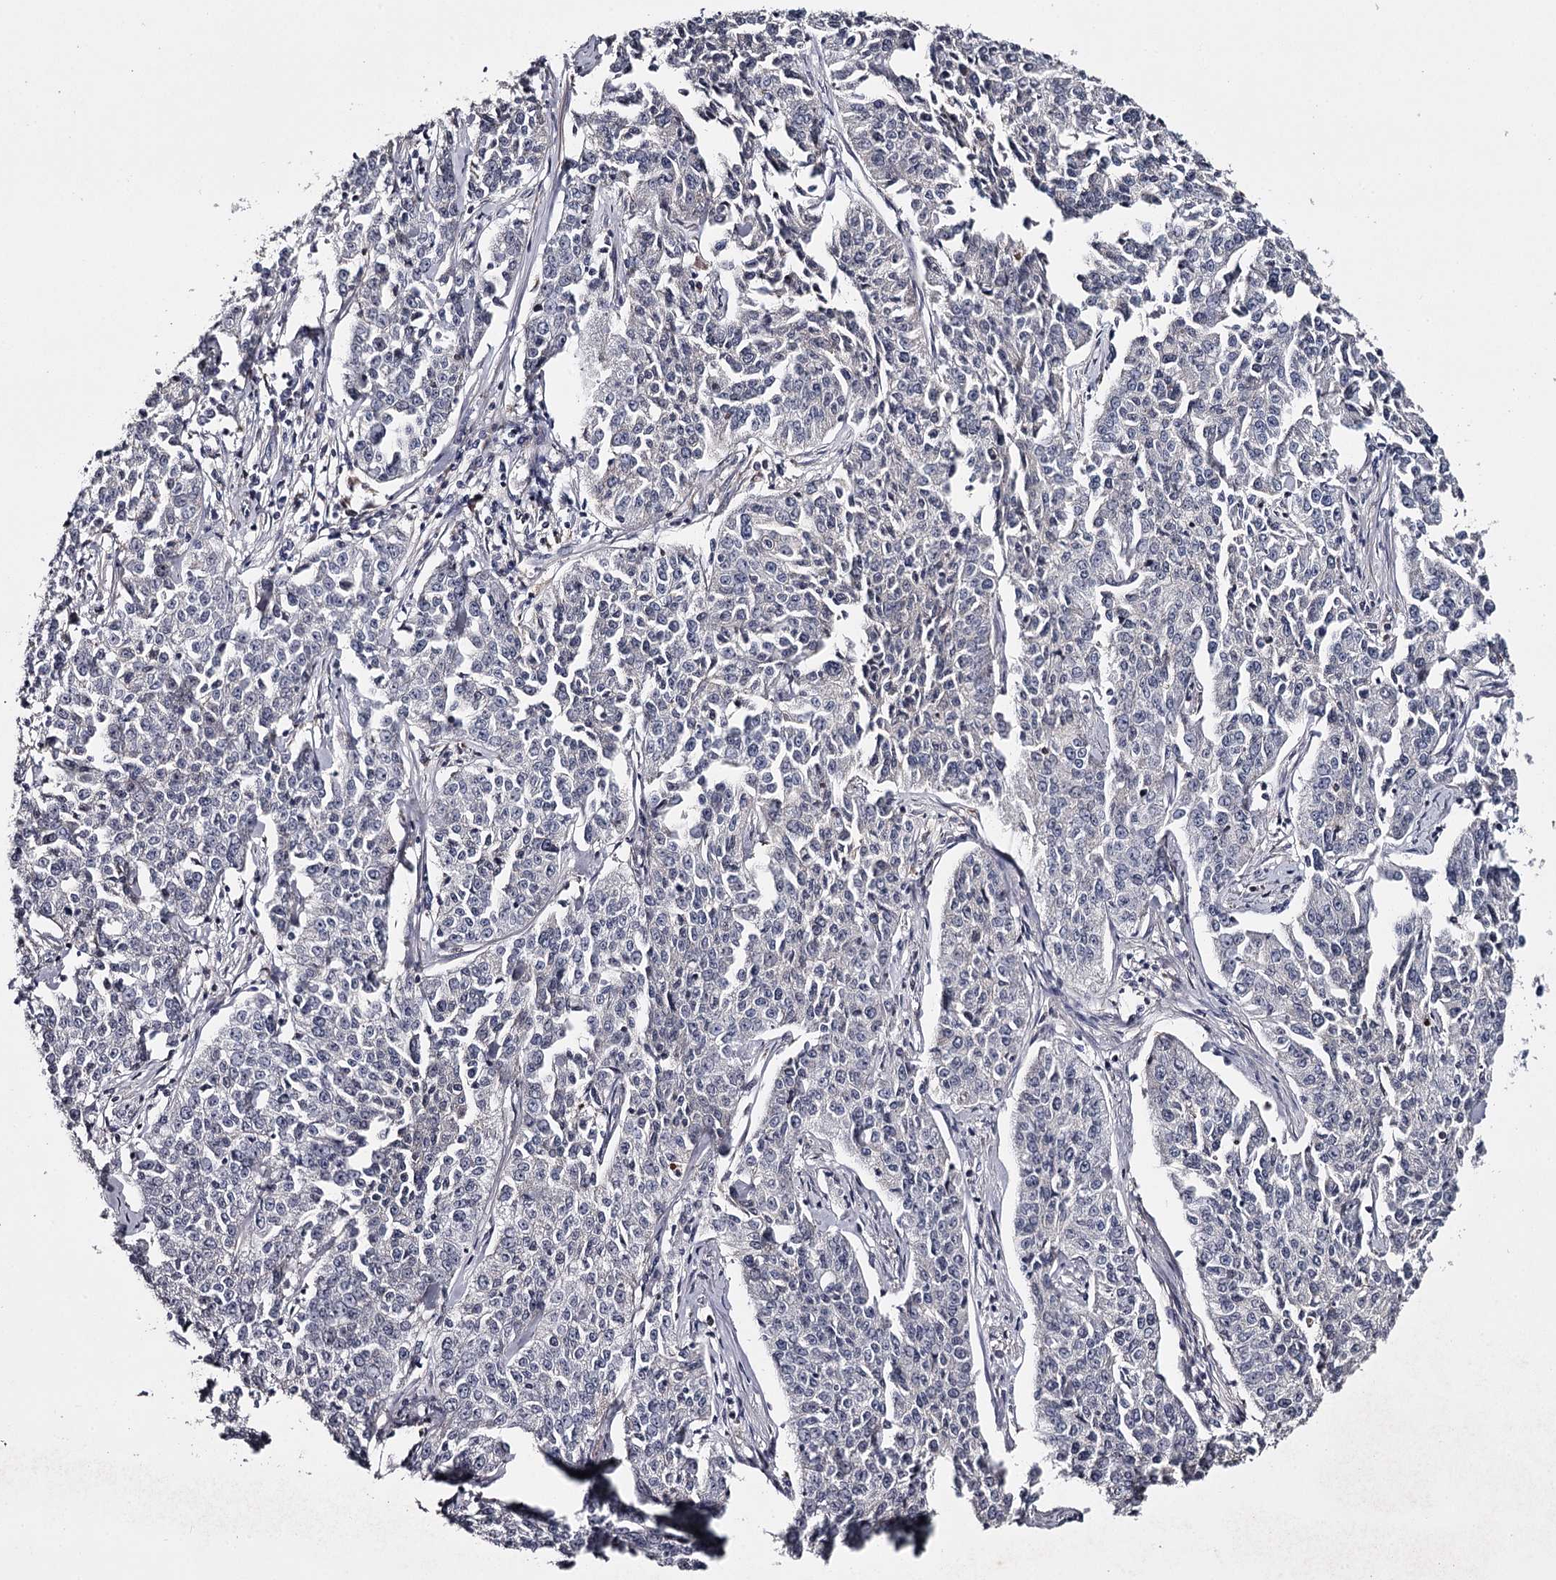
{"staining": {"intensity": "negative", "quantity": "none", "location": "none"}, "tissue": "cervical cancer", "cell_type": "Tumor cells", "image_type": "cancer", "snomed": [{"axis": "morphology", "description": "Squamous cell carcinoma, NOS"}, {"axis": "topography", "description": "Cervix"}], "caption": "Immunohistochemical staining of human cervical squamous cell carcinoma reveals no significant staining in tumor cells. Nuclei are stained in blue.", "gene": "FDXACB1", "patient": {"sex": "female", "age": 35}}